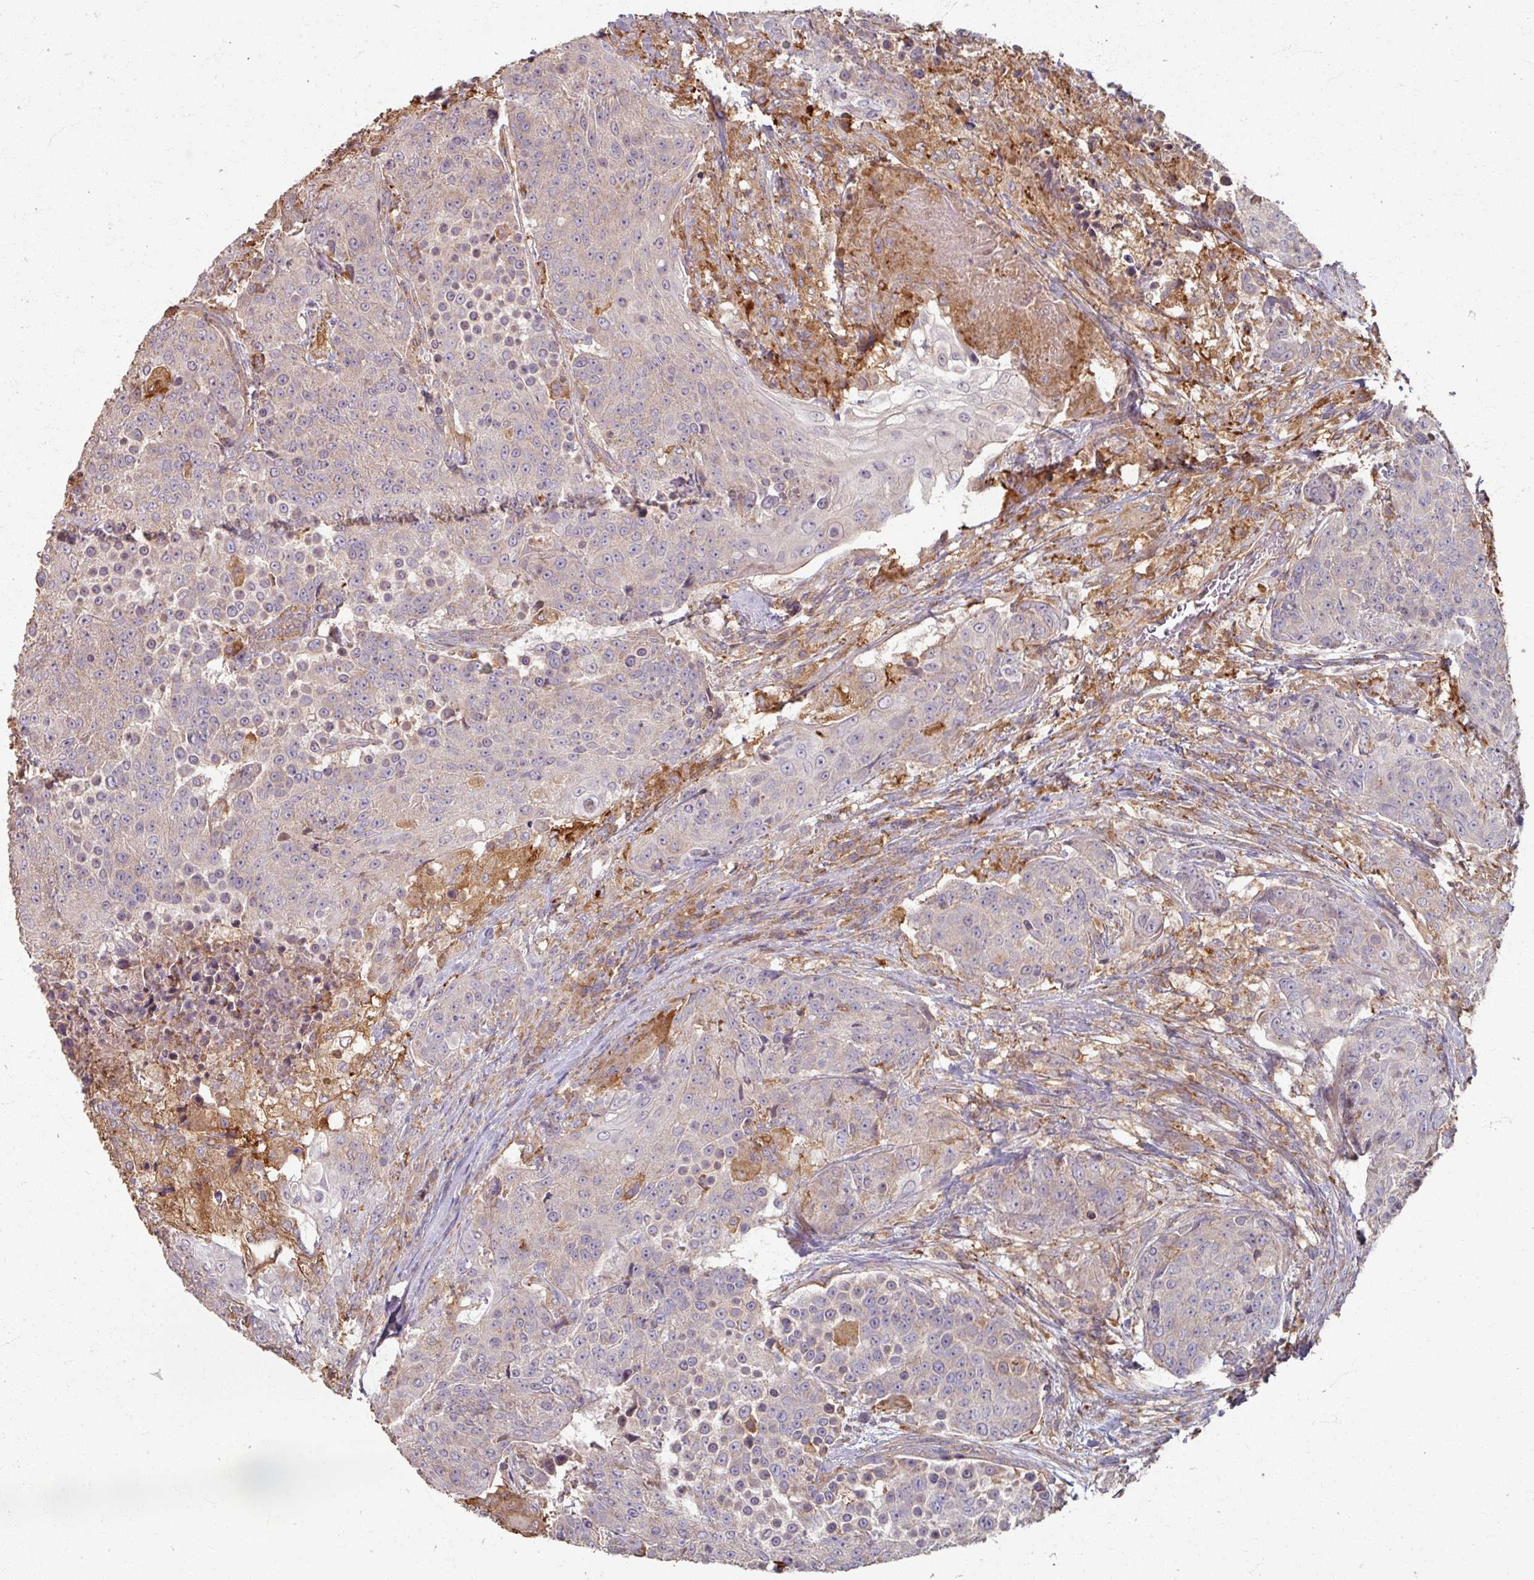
{"staining": {"intensity": "weak", "quantity": "<25%", "location": "cytoplasmic/membranous"}, "tissue": "urothelial cancer", "cell_type": "Tumor cells", "image_type": "cancer", "snomed": [{"axis": "morphology", "description": "Urothelial carcinoma, High grade"}, {"axis": "topography", "description": "Urinary bladder"}], "caption": "A high-resolution histopathology image shows IHC staining of urothelial cancer, which displays no significant staining in tumor cells. (DAB immunohistochemistry visualized using brightfield microscopy, high magnification).", "gene": "CCDC68", "patient": {"sex": "female", "age": 63}}